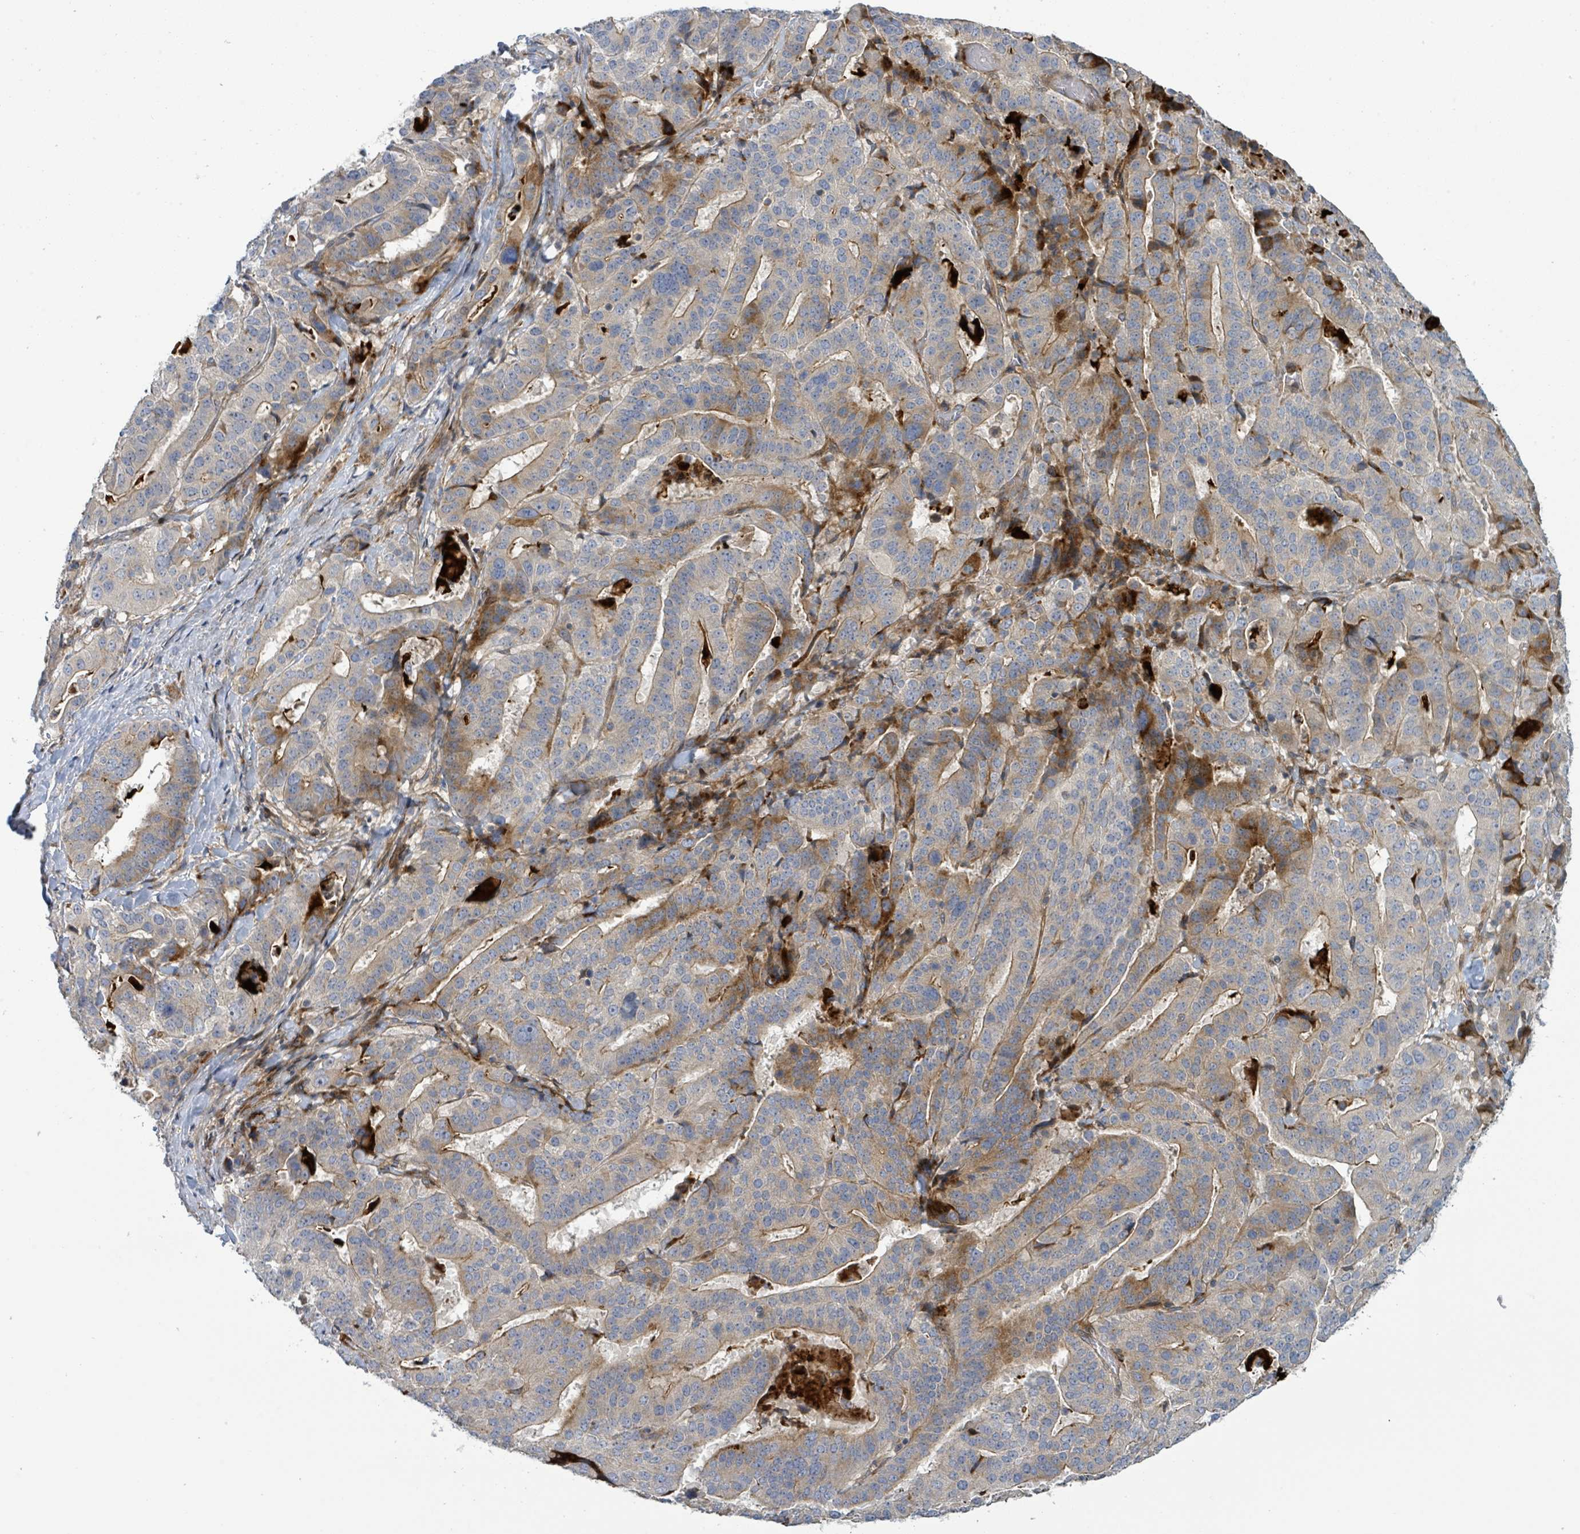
{"staining": {"intensity": "strong", "quantity": "<25%", "location": "cytoplasmic/membranous"}, "tissue": "stomach cancer", "cell_type": "Tumor cells", "image_type": "cancer", "snomed": [{"axis": "morphology", "description": "Adenocarcinoma, NOS"}, {"axis": "topography", "description": "Stomach"}], "caption": "Protein expression analysis of human stomach cancer reveals strong cytoplasmic/membranous staining in approximately <25% of tumor cells.", "gene": "CFAP210", "patient": {"sex": "male", "age": 48}}